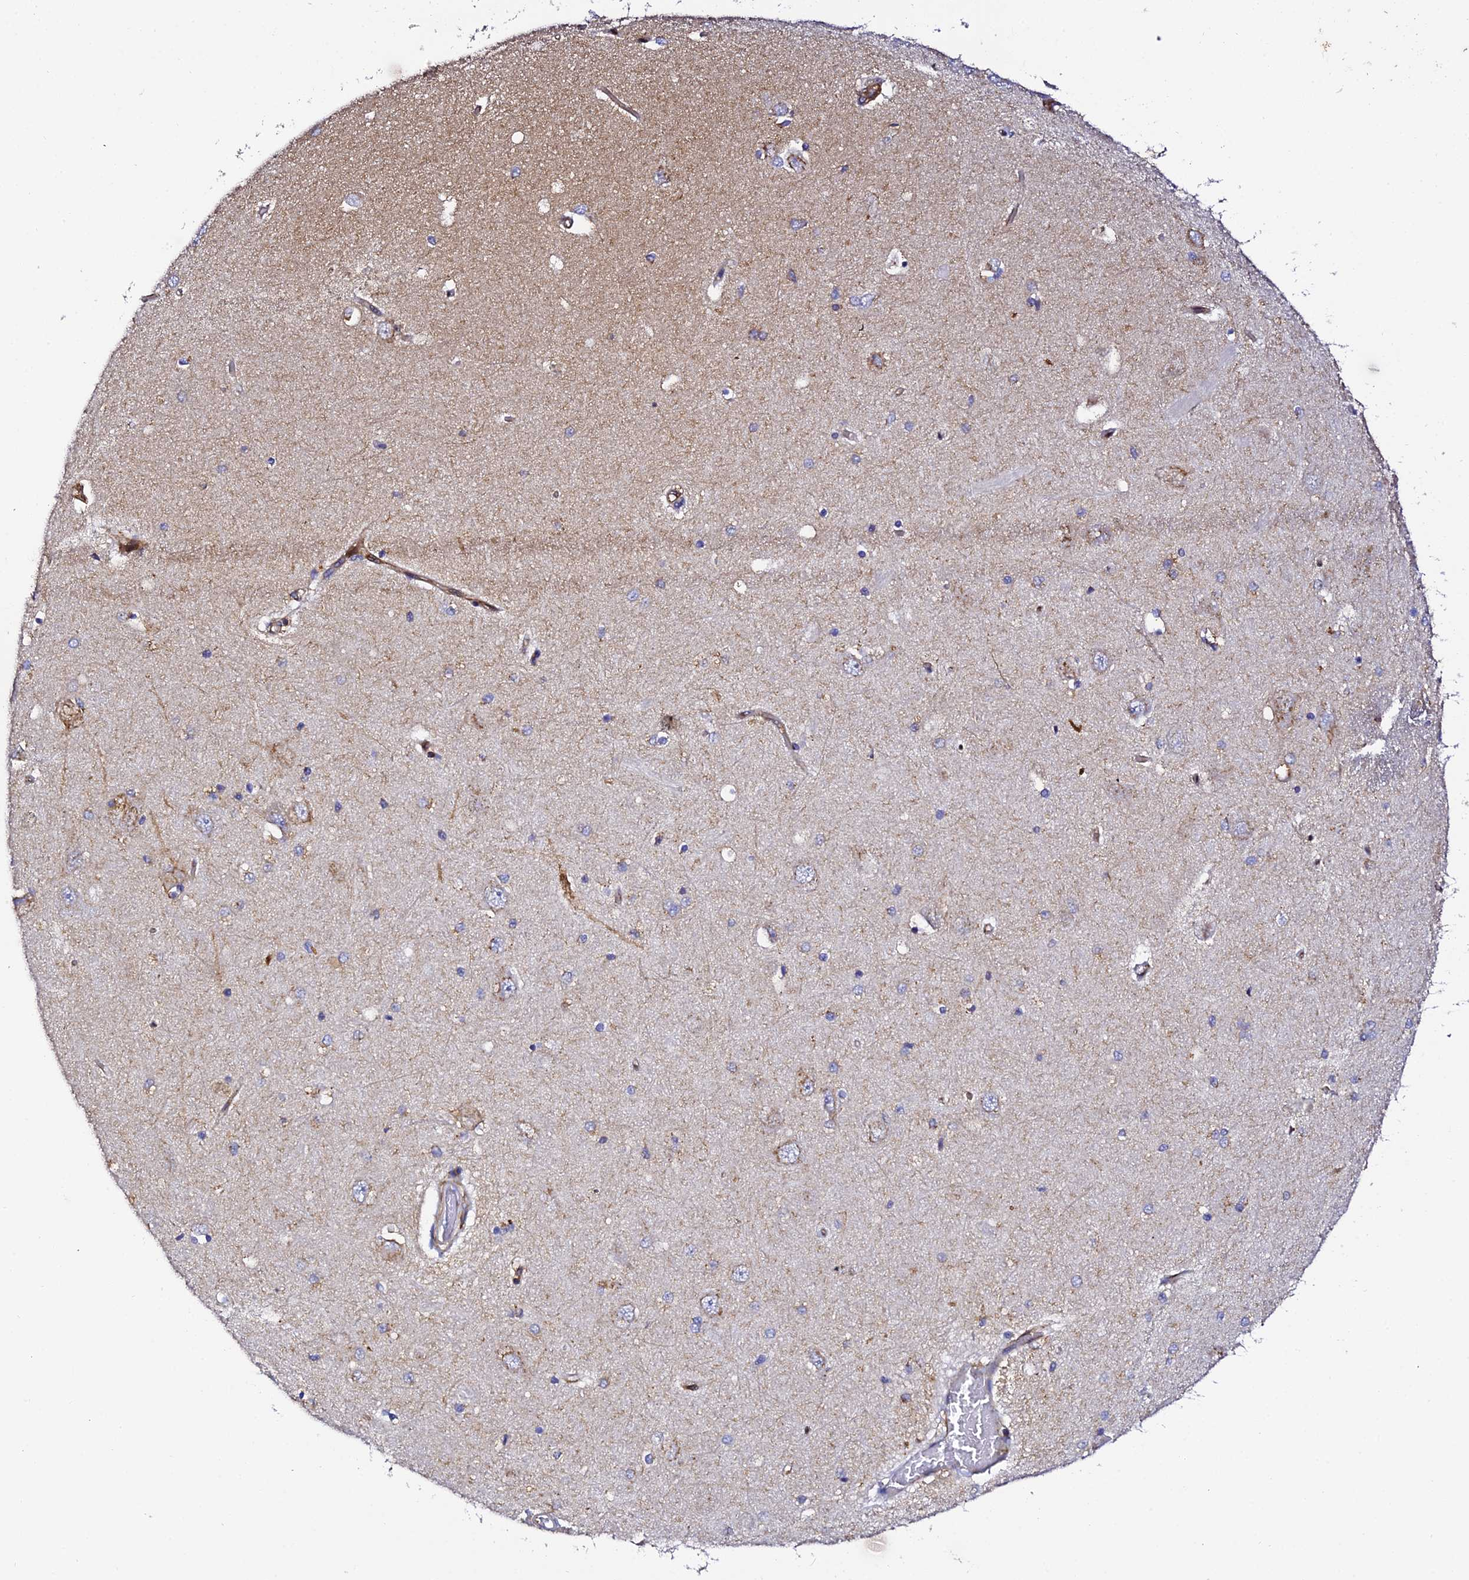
{"staining": {"intensity": "negative", "quantity": "none", "location": "none"}, "tissue": "hippocampus", "cell_type": "Glial cells", "image_type": "normal", "snomed": [{"axis": "morphology", "description": "Normal tissue, NOS"}, {"axis": "topography", "description": "Hippocampus"}], "caption": "Immunohistochemistry (IHC) of normal hippocampus reveals no expression in glial cells. (DAB IHC with hematoxylin counter stain).", "gene": "TRPV2", "patient": {"sex": "male", "age": 45}}